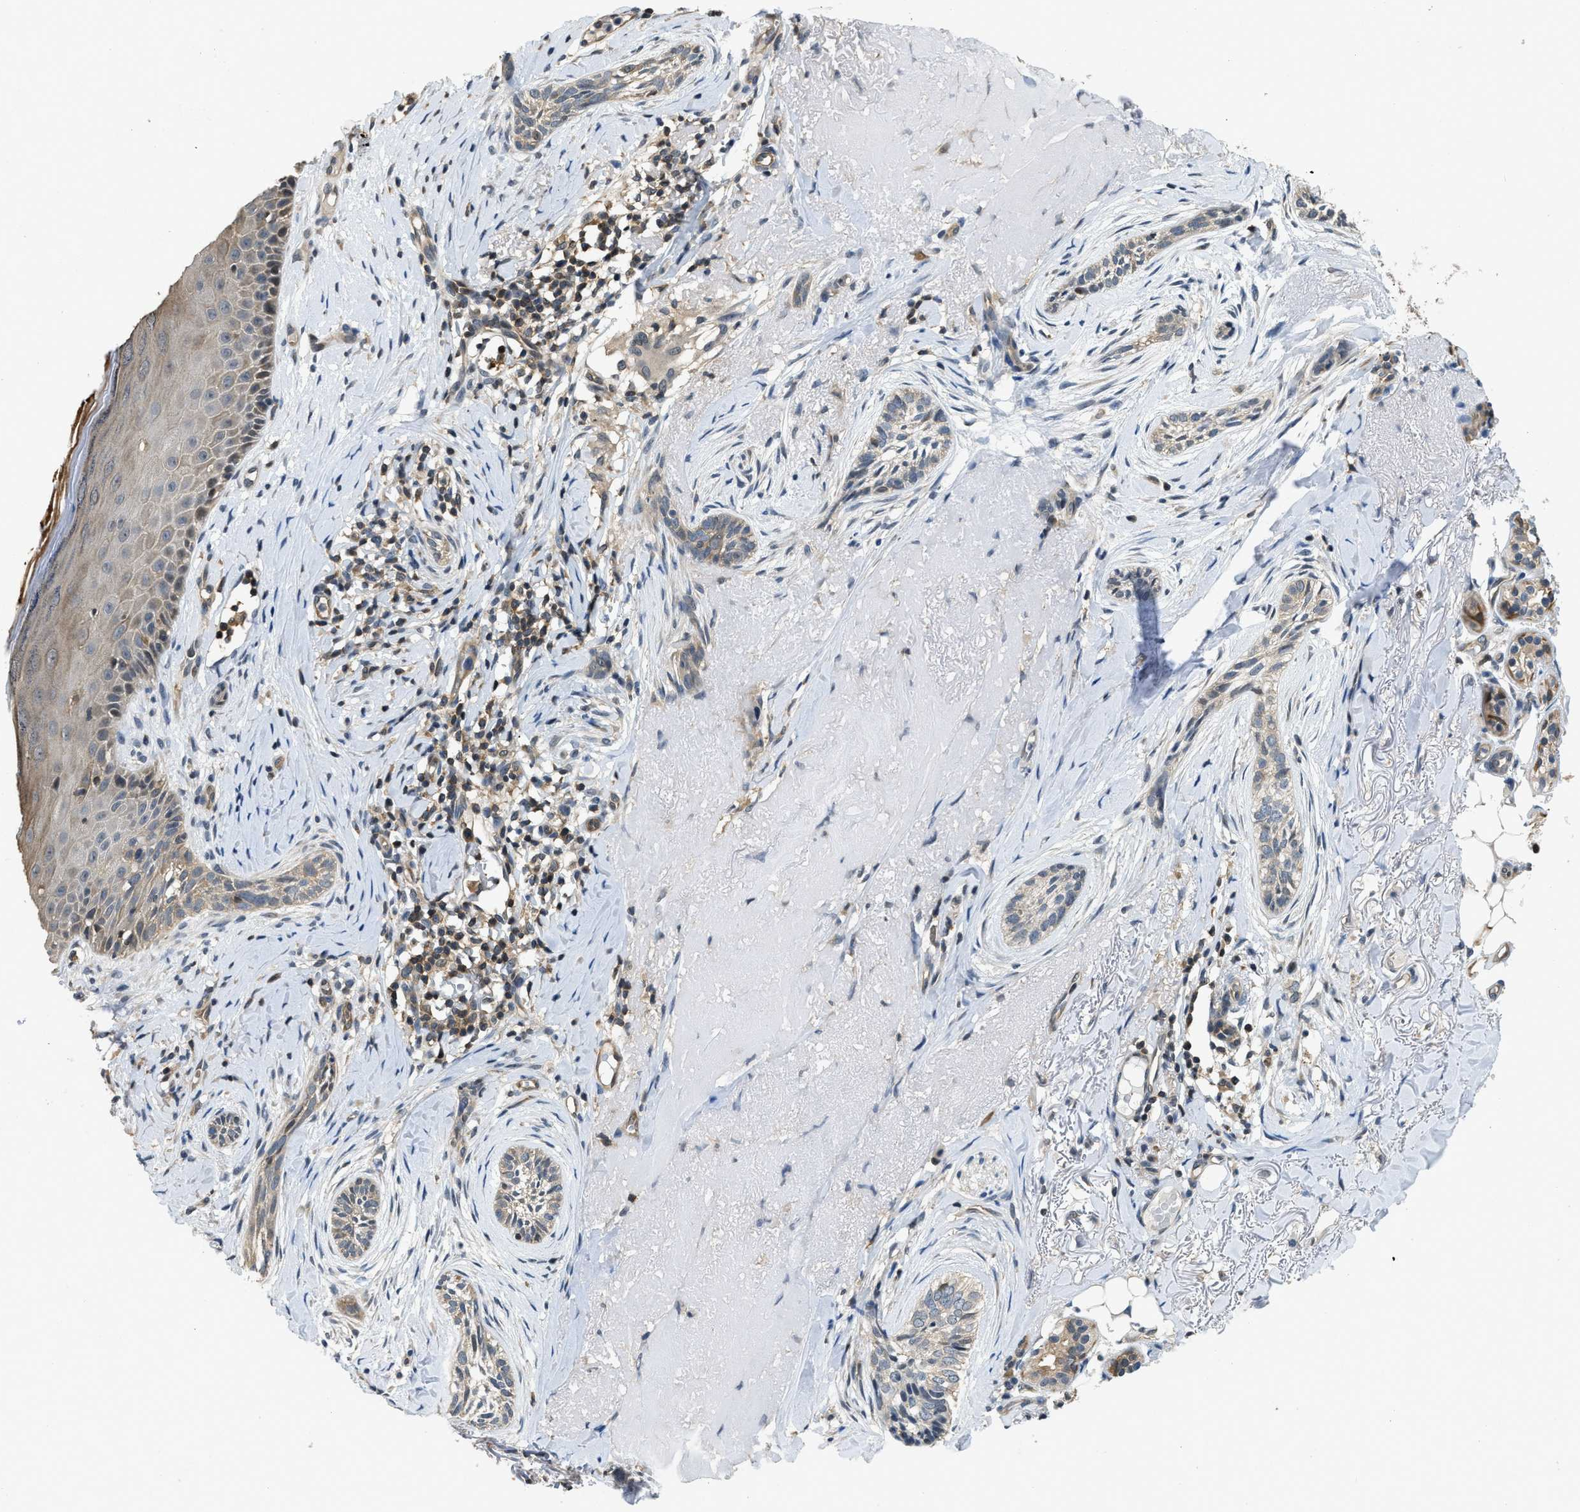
{"staining": {"intensity": "weak", "quantity": ">75%", "location": "cytoplasmic/membranous"}, "tissue": "skin cancer", "cell_type": "Tumor cells", "image_type": "cancer", "snomed": [{"axis": "morphology", "description": "Basal cell carcinoma"}, {"axis": "topography", "description": "Skin"}], "caption": "Brown immunohistochemical staining in skin cancer reveals weak cytoplasmic/membranous expression in approximately >75% of tumor cells.", "gene": "TES", "patient": {"sex": "female", "age": 88}}